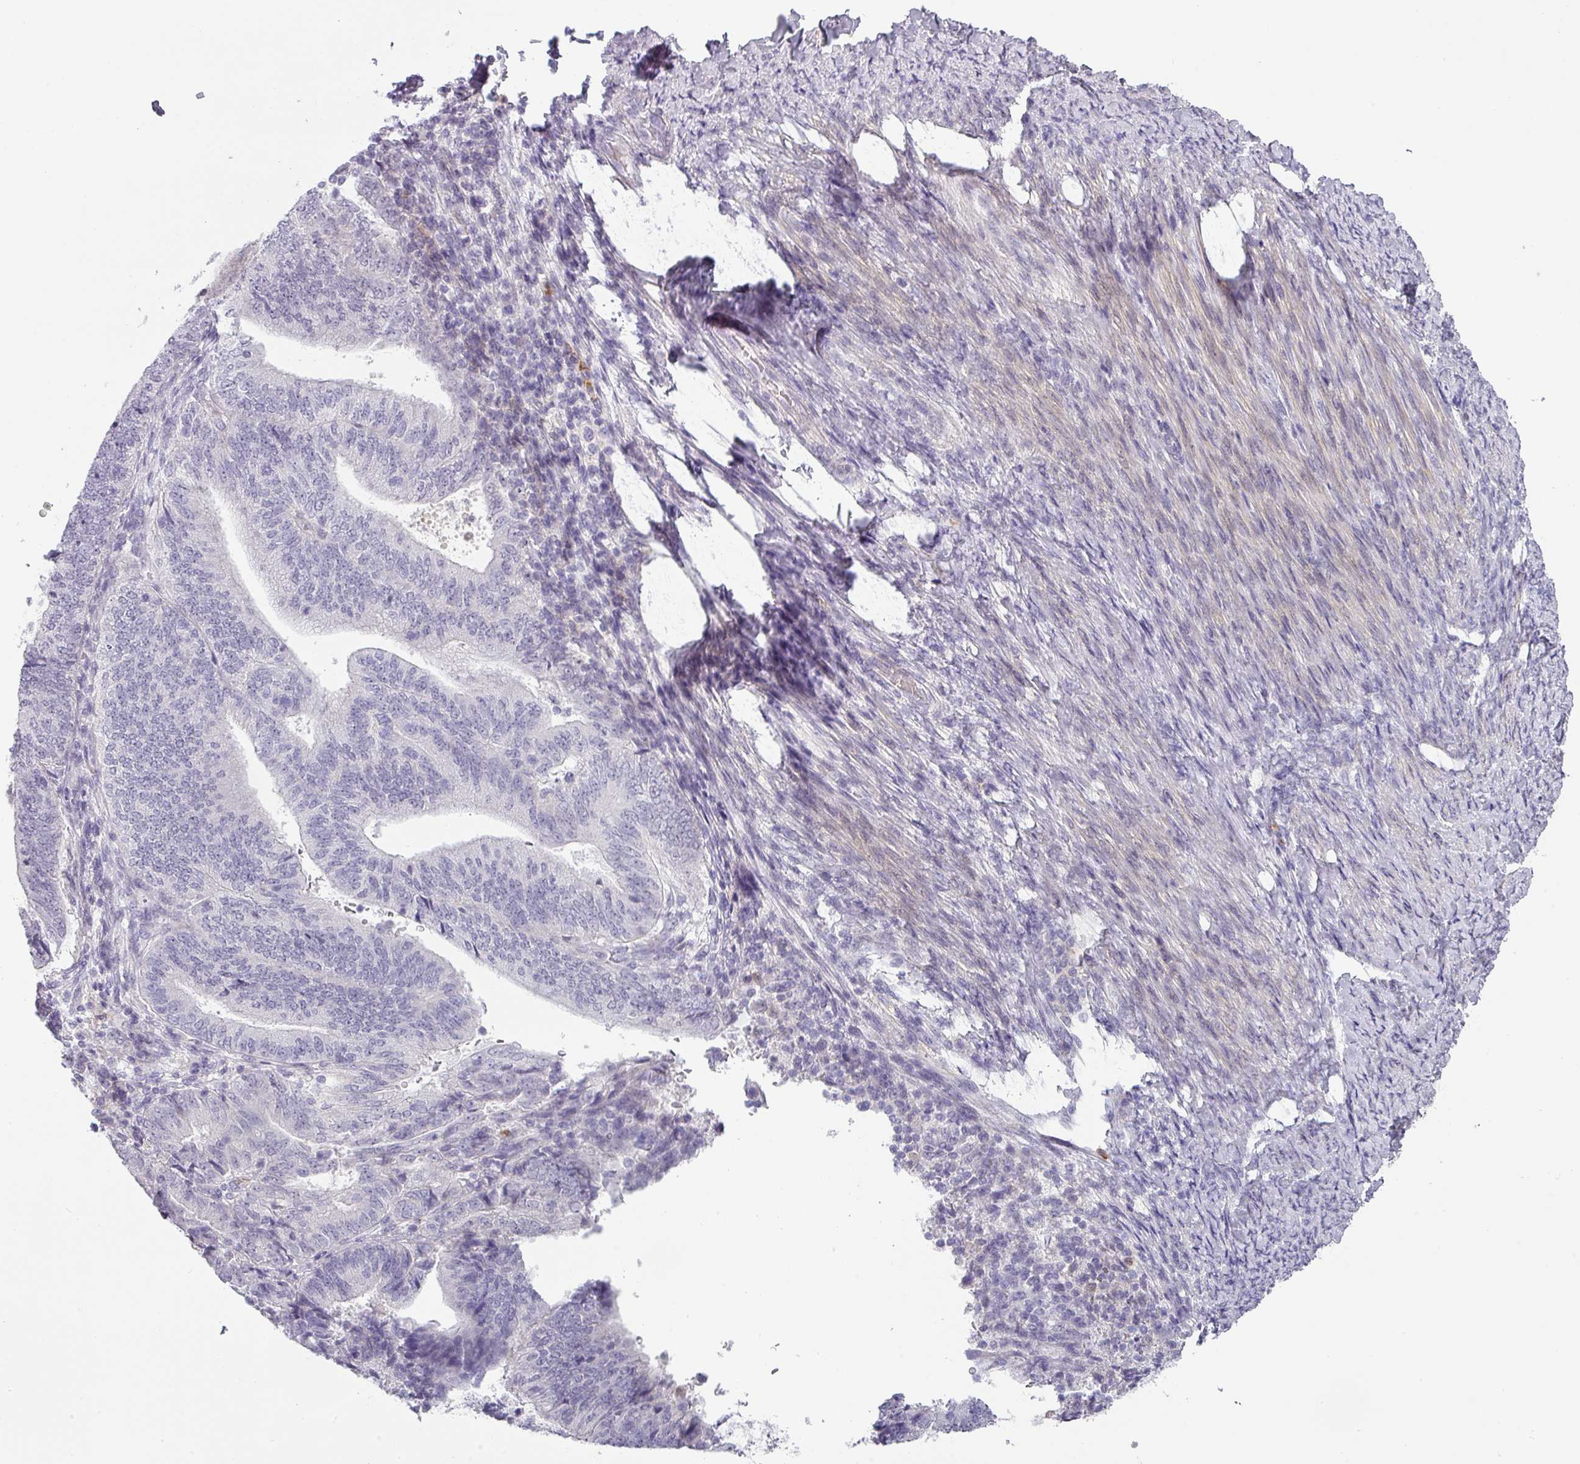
{"staining": {"intensity": "negative", "quantity": "none", "location": "none"}, "tissue": "endometrial cancer", "cell_type": "Tumor cells", "image_type": "cancer", "snomed": [{"axis": "morphology", "description": "Adenocarcinoma, NOS"}, {"axis": "topography", "description": "Endometrium"}], "caption": "A micrograph of human endometrial cancer (adenocarcinoma) is negative for staining in tumor cells.", "gene": "BTLA", "patient": {"sex": "female", "age": 70}}